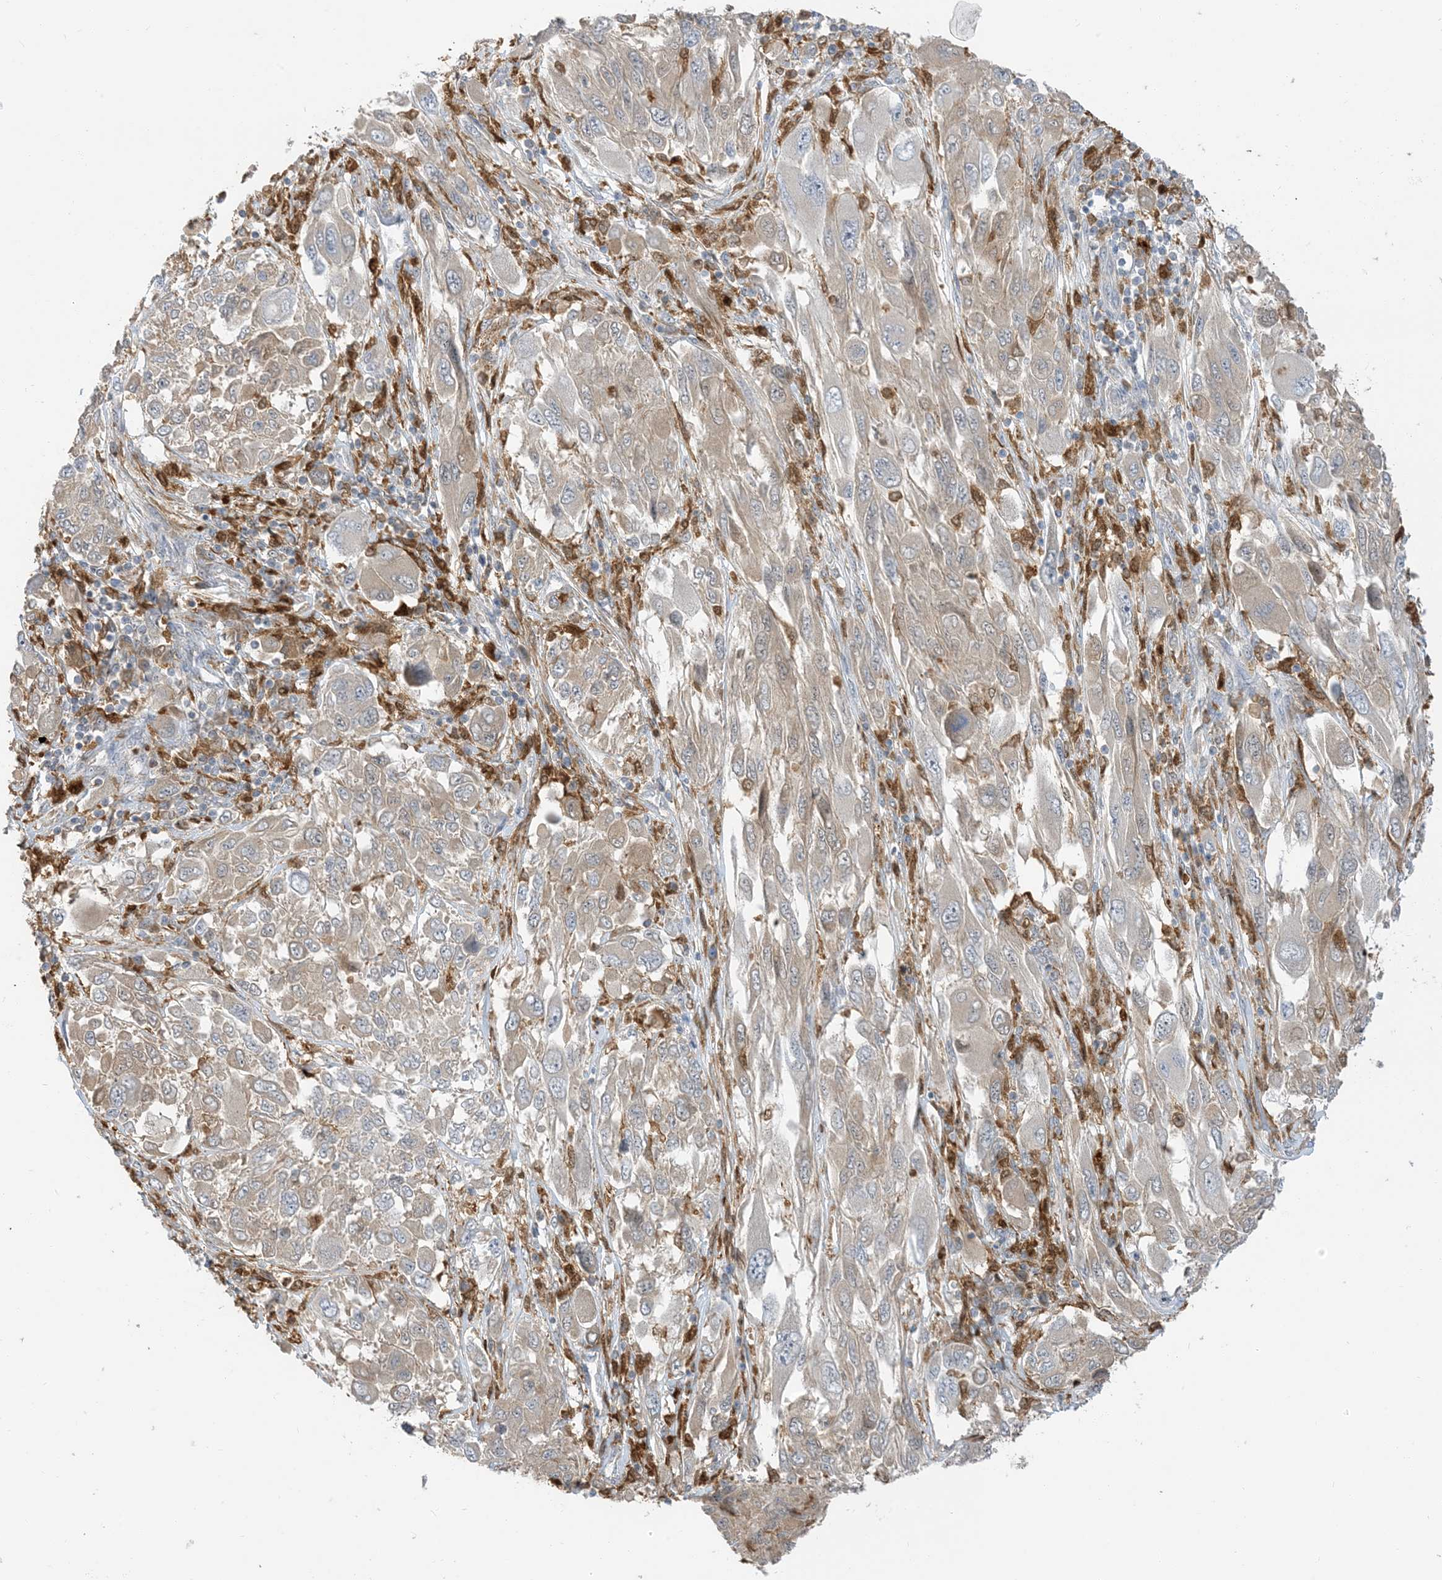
{"staining": {"intensity": "weak", "quantity": "25%-75%", "location": "cytoplasmic/membranous"}, "tissue": "melanoma", "cell_type": "Tumor cells", "image_type": "cancer", "snomed": [{"axis": "morphology", "description": "Malignant melanoma, NOS"}, {"axis": "topography", "description": "Skin"}], "caption": "Immunohistochemistry (IHC) micrograph of human melanoma stained for a protein (brown), which reveals low levels of weak cytoplasmic/membranous positivity in about 25%-75% of tumor cells.", "gene": "NAGK", "patient": {"sex": "female", "age": 91}}